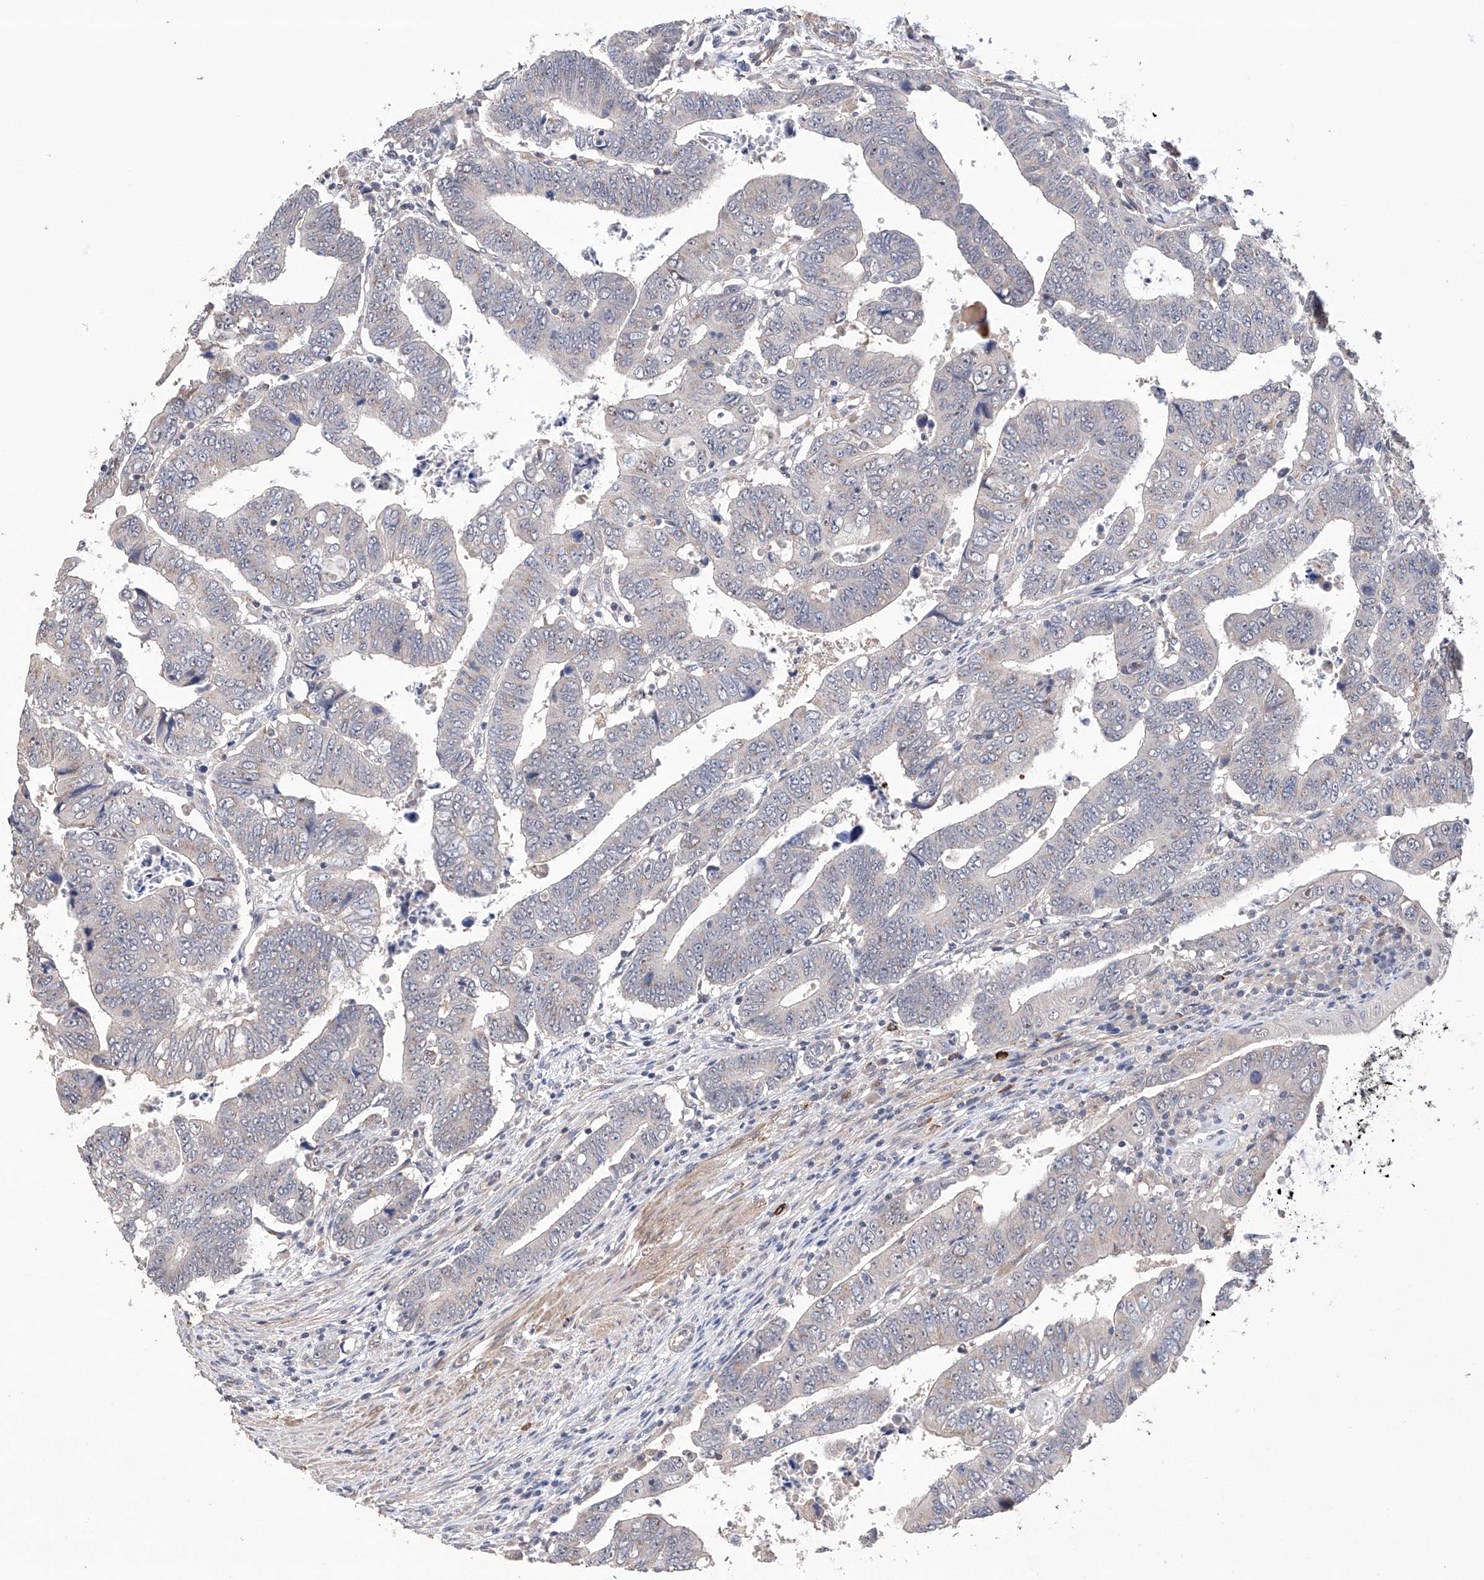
{"staining": {"intensity": "negative", "quantity": "none", "location": "none"}, "tissue": "colorectal cancer", "cell_type": "Tumor cells", "image_type": "cancer", "snomed": [{"axis": "morphology", "description": "Normal tissue, NOS"}, {"axis": "morphology", "description": "Adenocarcinoma, NOS"}, {"axis": "topography", "description": "Rectum"}], "caption": "A high-resolution histopathology image shows immunohistochemistry staining of colorectal cancer (adenocarcinoma), which displays no significant expression in tumor cells.", "gene": "AFG1L", "patient": {"sex": "female", "age": 65}}